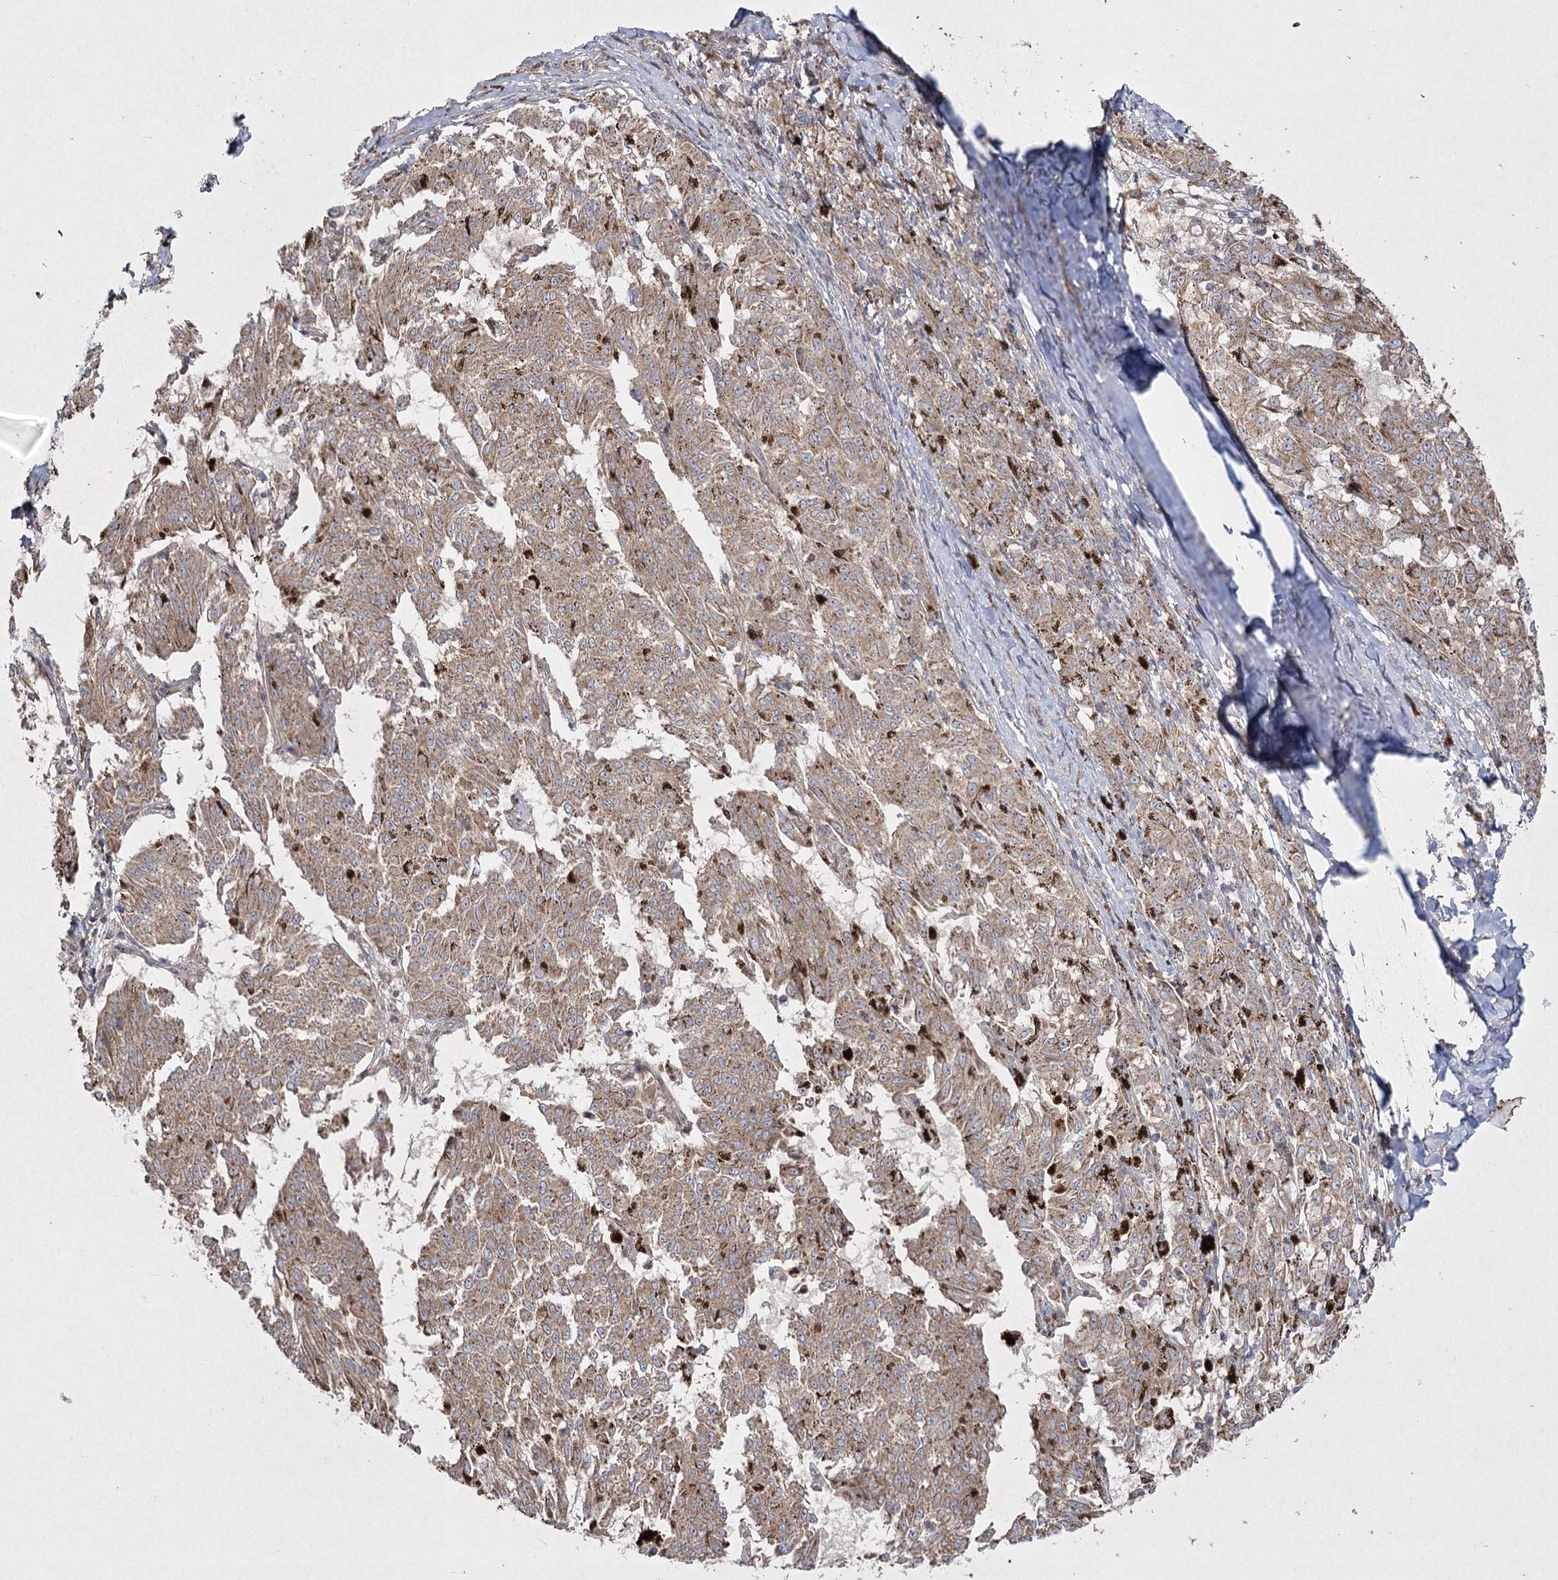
{"staining": {"intensity": "weak", "quantity": ">75%", "location": "cytoplasmic/membranous"}, "tissue": "melanoma", "cell_type": "Tumor cells", "image_type": "cancer", "snomed": [{"axis": "morphology", "description": "Malignant melanoma, NOS"}, {"axis": "topography", "description": "Skin"}], "caption": "Immunohistochemistry of human melanoma displays low levels of weak cytoplasmic/membranous positivity in approximately >75% of tumor cells.", "gene": "SH3TC1", "patient": {"sex": "female", "age": 72}}